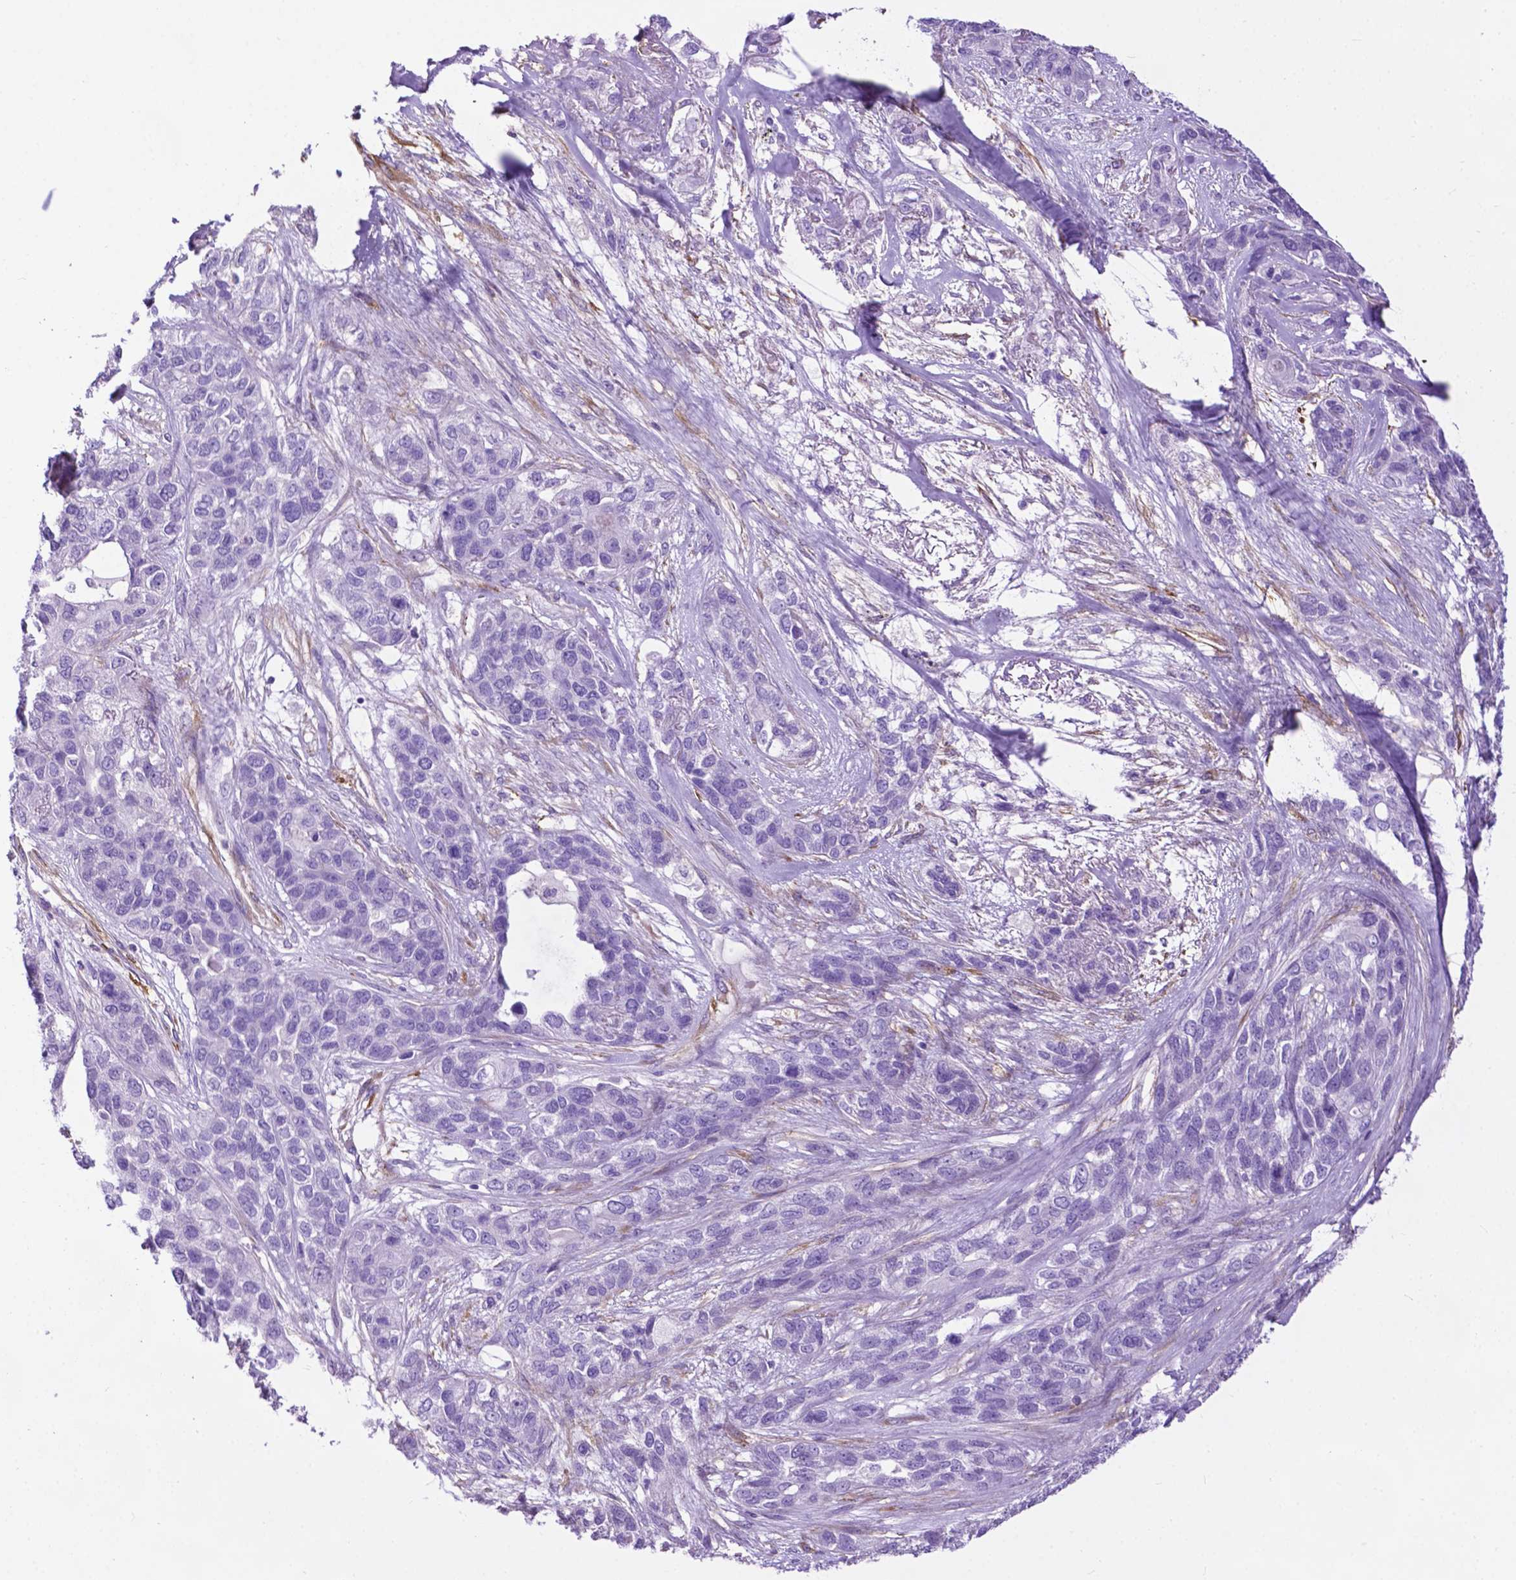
{"staining": {"intensity": "negative", "quantity": "none", "location": "none"}, "tissue": "lung cancer", "cell_type": "Tumor cells", "image_type": "cancer", "snomed": [{"axis": "morphology", "description": "Squamous cell carcinoma, NOS"}, {"axis": "topography", "description": "Lung"}], "caption": "Tumor cells are negative for brown protein staining in lung squamous cell carcinoma.", "gene": "PCDHA12", "patient": {"sex": "female", "age": 70}}